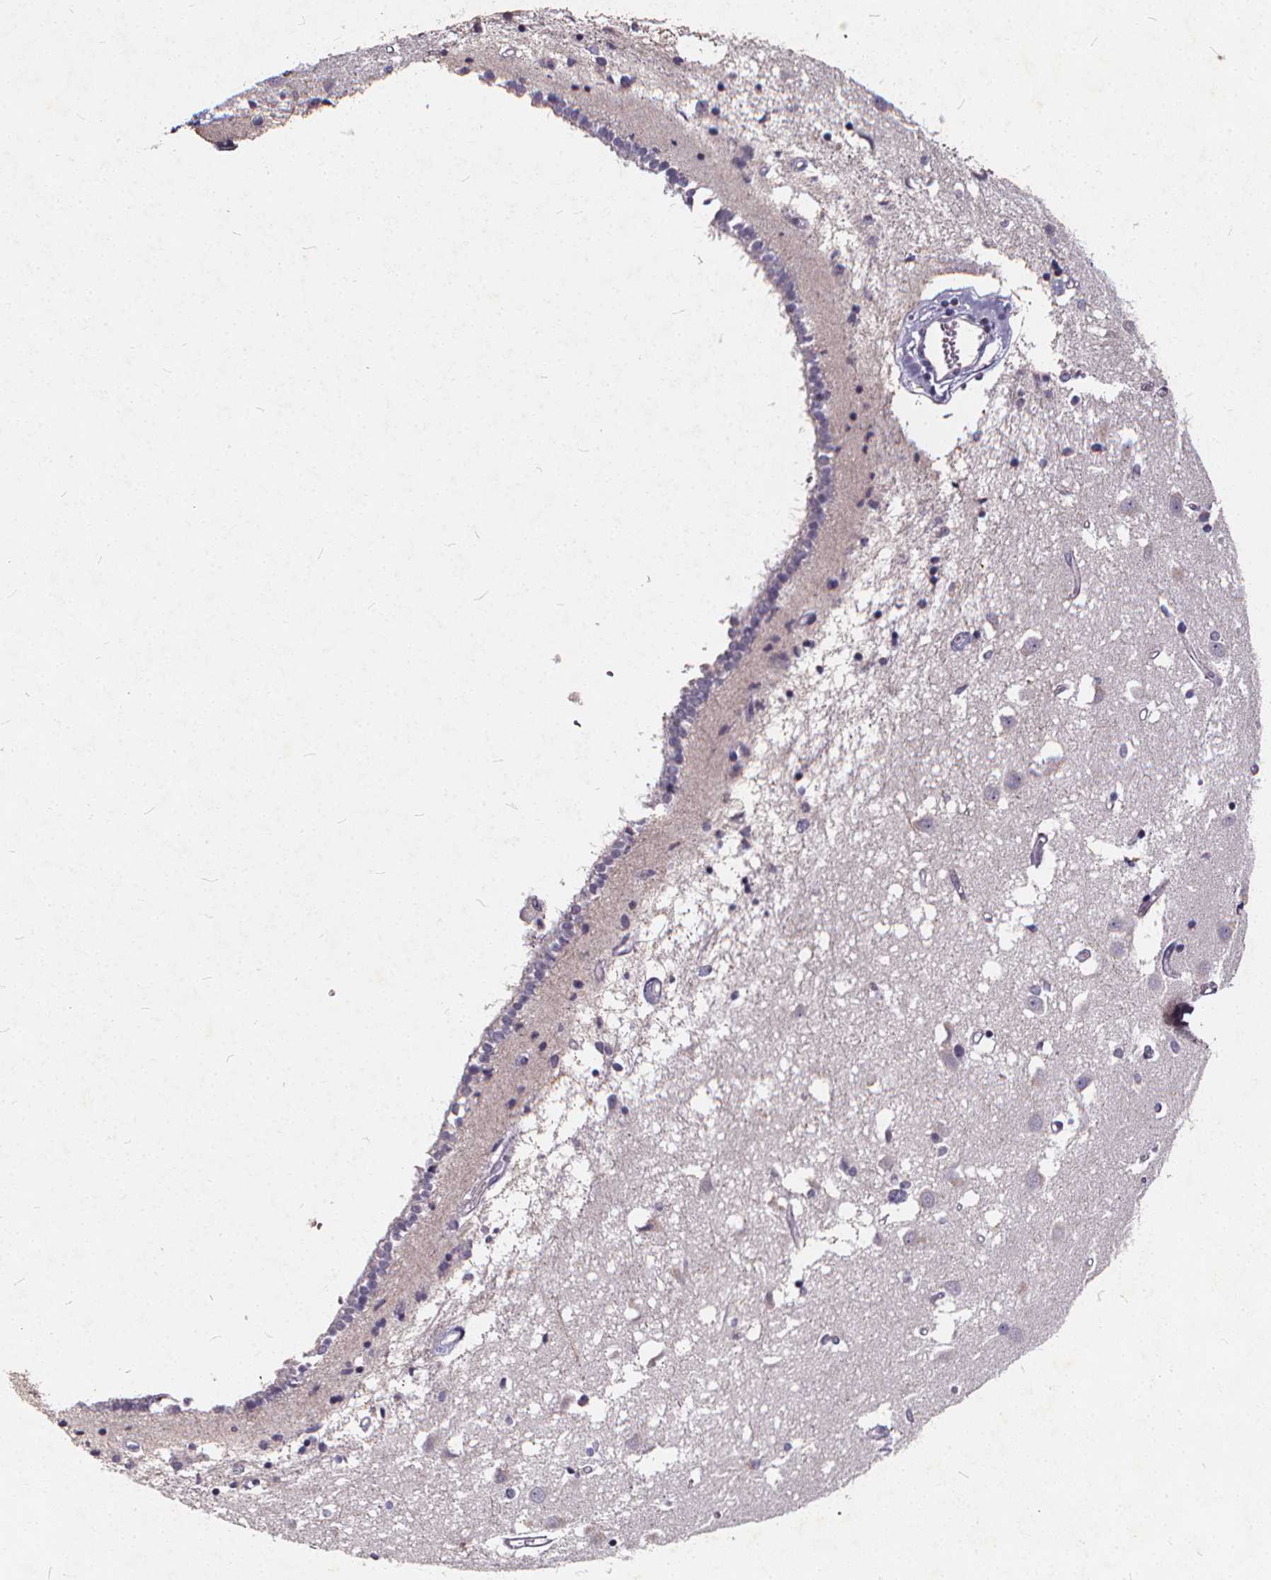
{"staining": {"intensity": "negative", "quantity": "none", "location": "none"}, "tissue": "caudate", "cell_type": "Glial cells", "image_type": "normal", "snomed": [{"axis": "morphology", "description": "Normal tissue, NOS"}, {"axis": "topography", "description": "Lateral ventricle wall"}], "caption": "An image of caudate stained for a protein reveals no brown staining in glial cells.", "gene": "TSPAN14", "patient": {"sex": "male", "age": 54}}